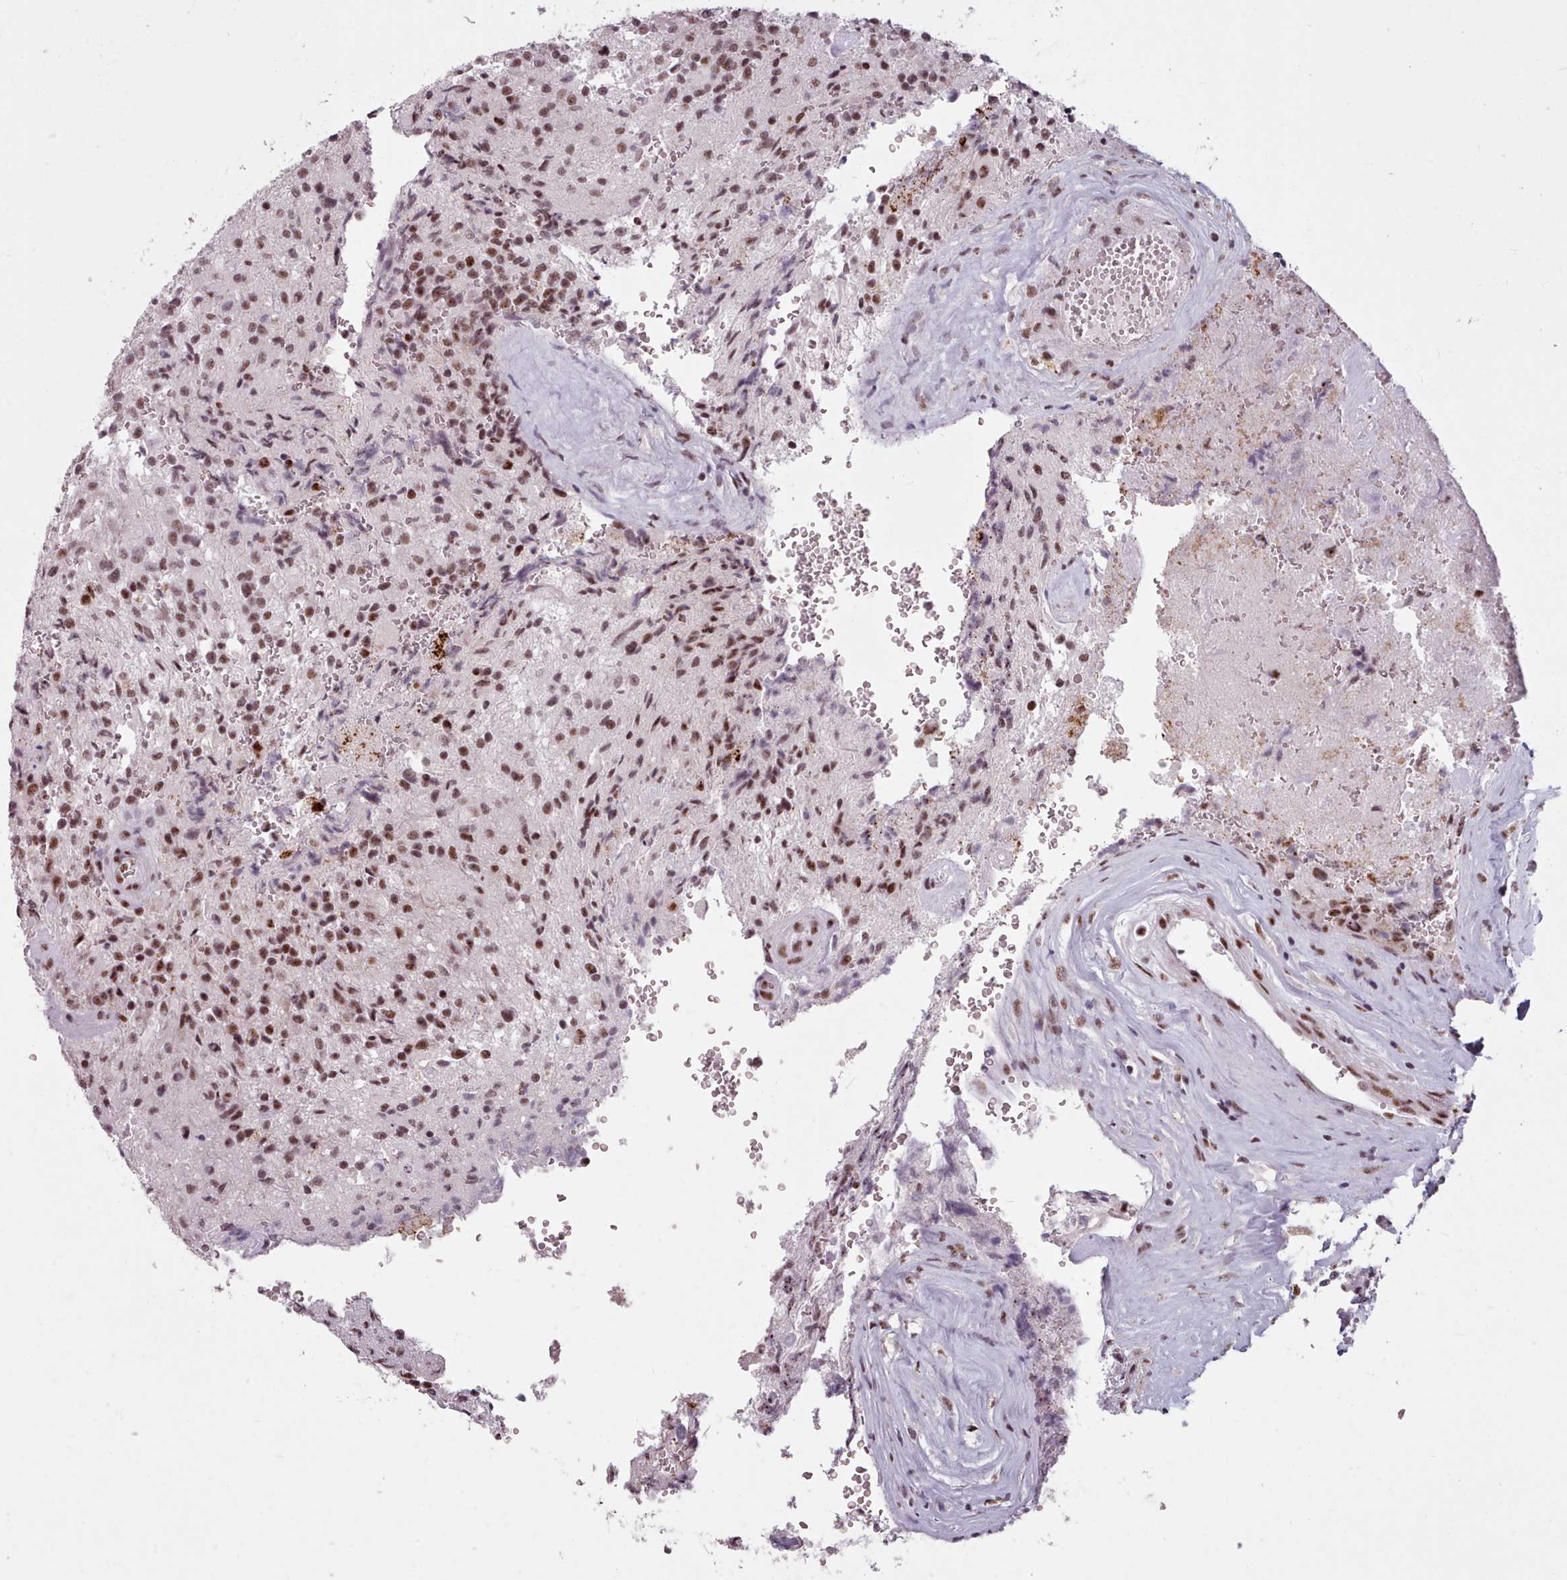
{"staining": {"intensity": "strong", "quantity": ">75%", "location": "nuclear"}, "tissue": "glioma", "cell_type": "Tumor cells", "image_type": "cancer", "snomed": [{"axis": "morphology", "description": "Normal tissue, NOS"}, {"axis": "morphology", "description": "Glioma, malignant, High grade"}, {"axis": "topography", "description": "Cerebral cortex"}], "caption": "High-magnification brightfield microscopy of malignant glioma (high-grade) stained with DAB (brown) and counterstained with hematoxylin (blue). tumor cells exhibit strong nuclear positivity is seen in about>75% of cells.", "gene": "SRRM1", "patient": {"sex": "male", "age": 56}}